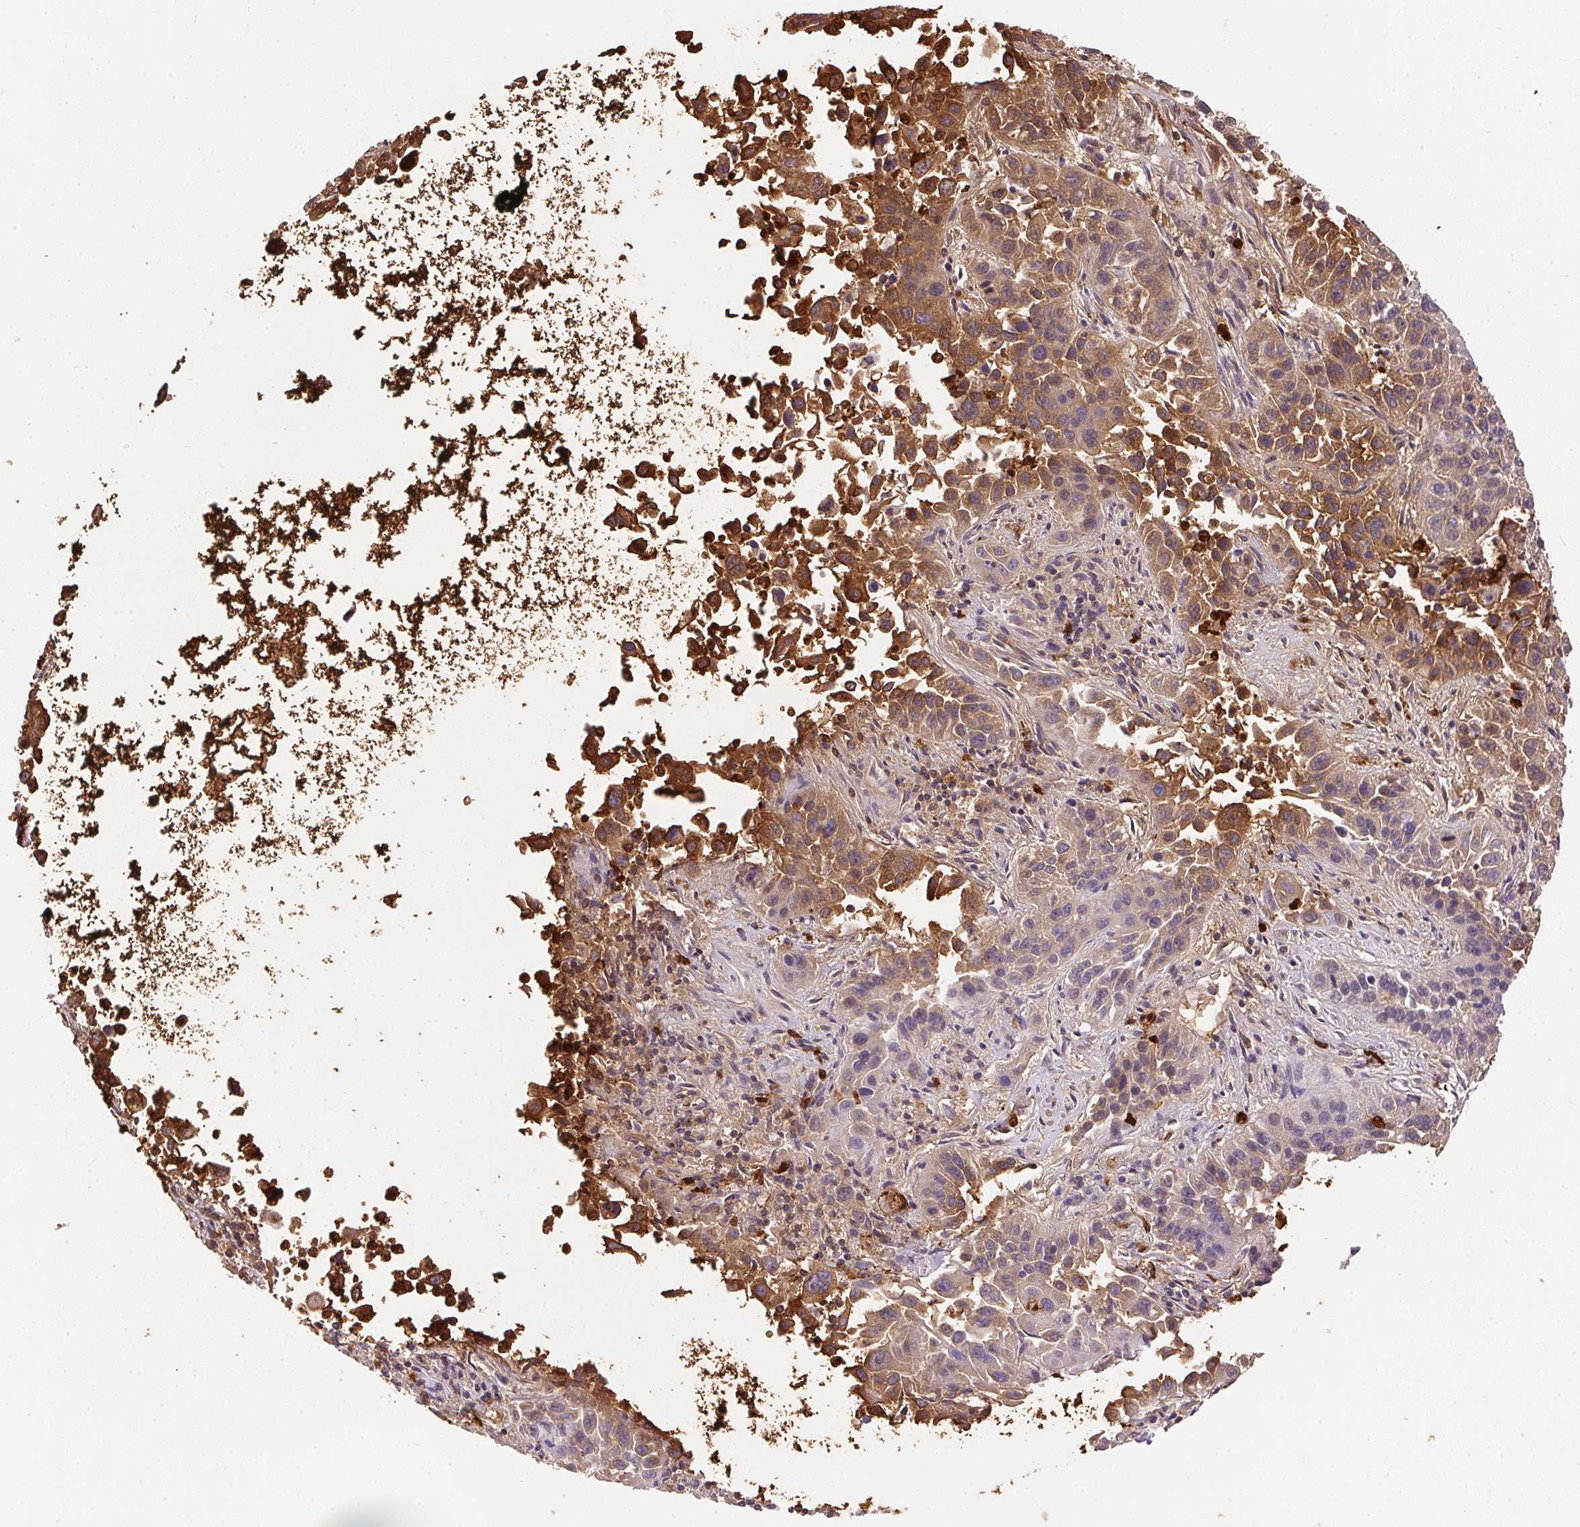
{"staining": {"intensity": "moderate", "quantity": "25%-75%", "location": "cytoplasmic/membranous"}, "tissue": "lung cancer", "cell_type": "Tumor cells", "image_type": "cancer", "snomed": [{"axis": "morphology", "description": "Squamous cell carcinoma, NOS"}, {"axis": "topography", "description": "Lung"}], "caption": "Moderate cytoplasmic/membranous expression for a protein is present in about 25%-75% of tumor cells of squamous cell carcinoma (lung) using immunohistochemistry.", "gene": "ORM1", "patient": {"sex": "female", "age": 61}}